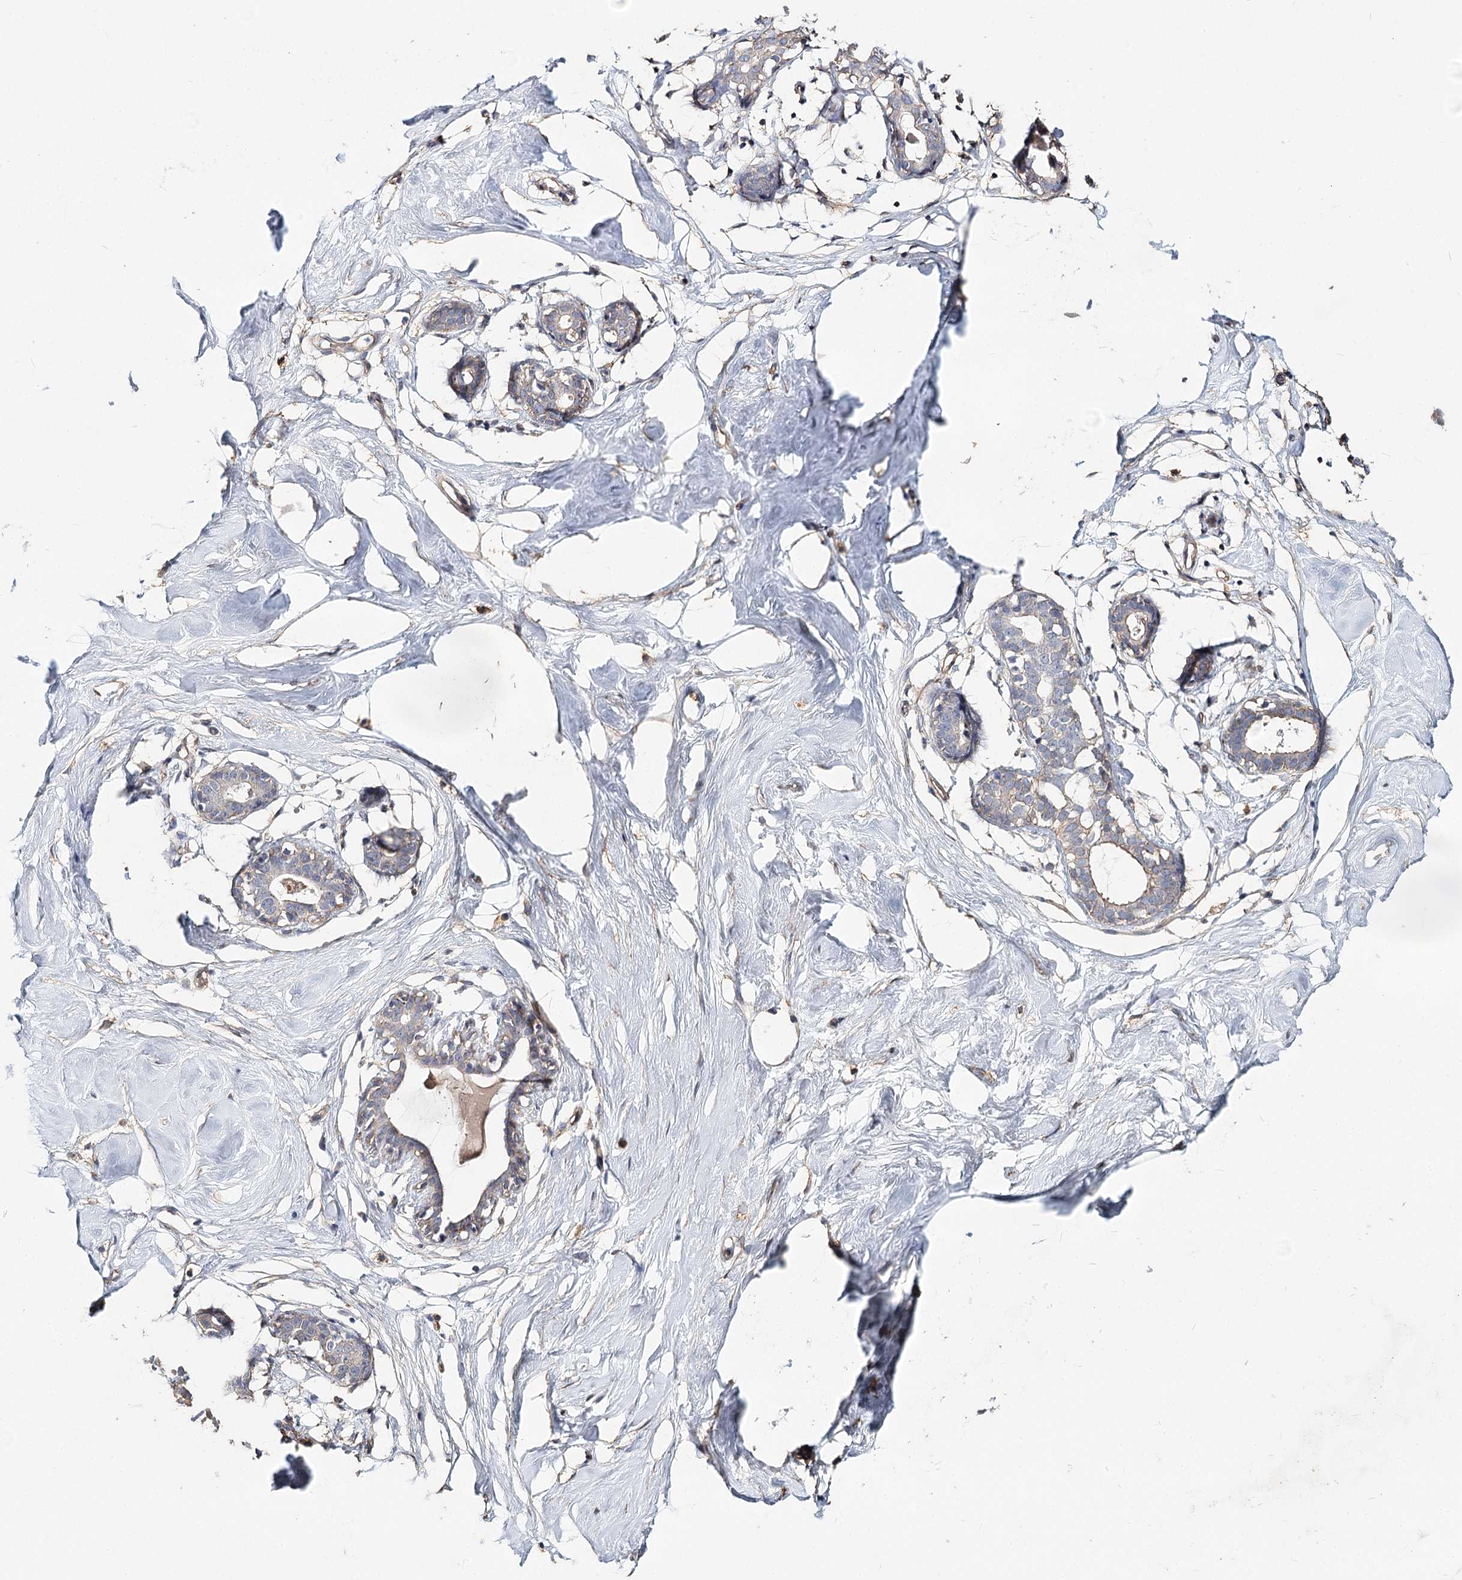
{"staining": {"intensity": "moderate", "quantity": ">75%", "location": "cytoplasmic/membranous"}, "tissue": "breast", "cell_type": "Adipocytes", "image_type": "normal", "snomed": [{"axis": "morphology", "description": "Normal tissue, NOS"}, {"axis": "morphology", "description": "Adenoma, NOS"}, {"axis": "topography", "description": "Breast"}], "caption": "Immunohistochemical staining of benign breast demonstrates >75% levels of moderate cytoplasmic/membranous protein positivity in approximately >75% of adipocytes.", "gene": "TMEM218", "patient": {"sex": "female", "age": 23}}